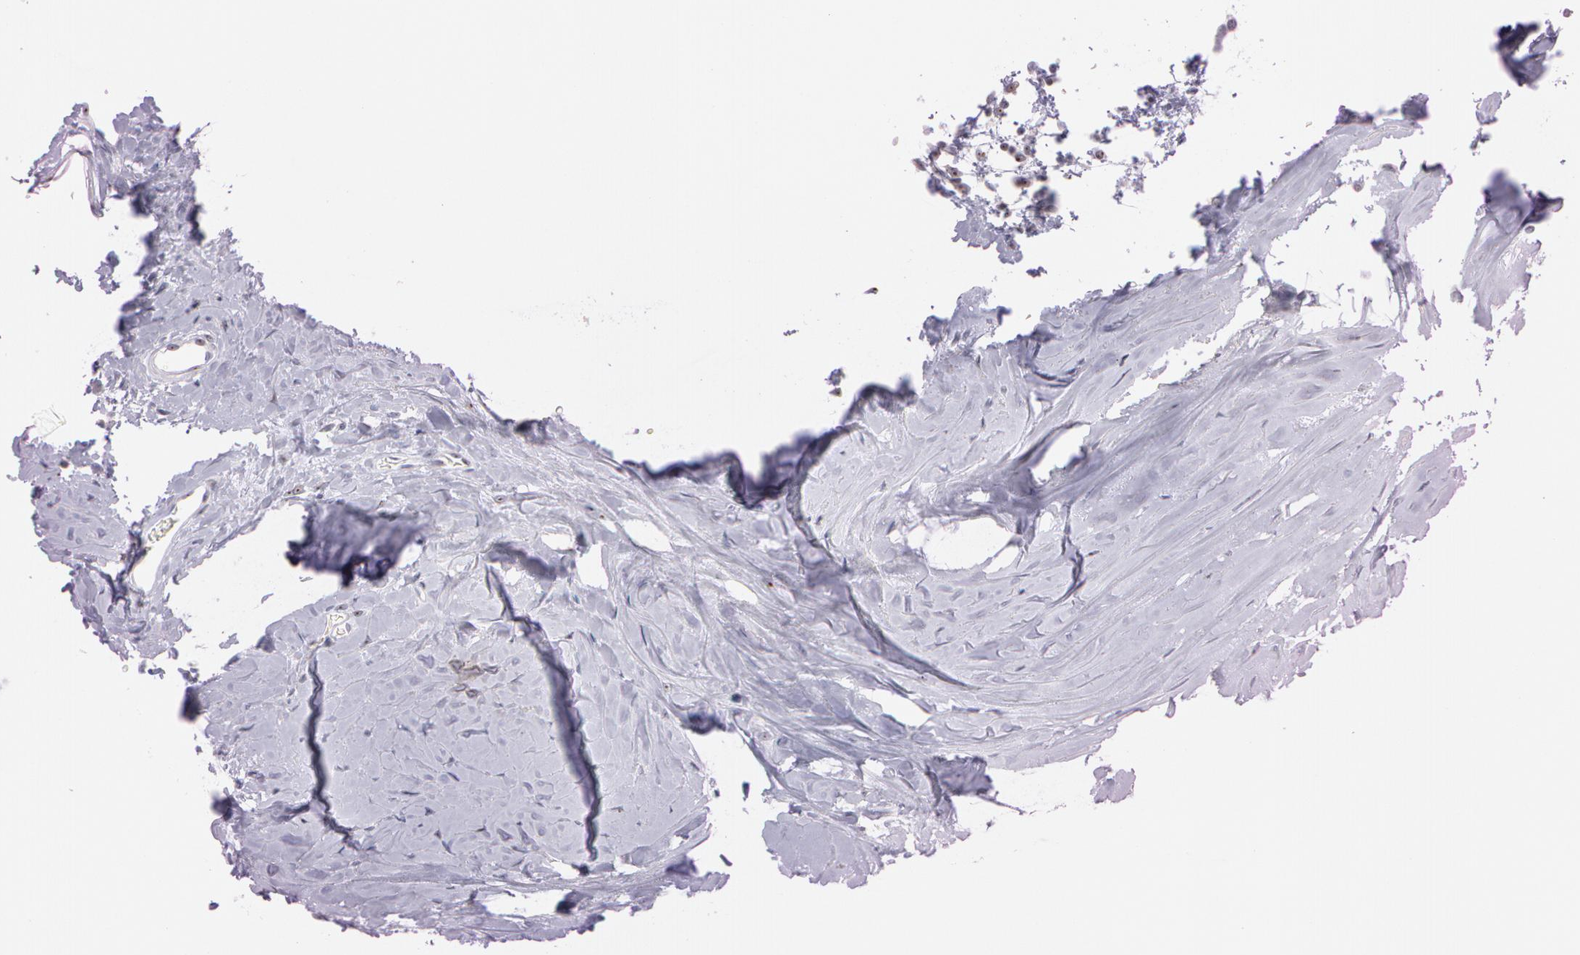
{"staining": {"intensity": "negative", "quantity": "none", "location": "none"}, "tissue": "carcinoid", "cell_type": "Tumor cells", "image_type": "cancer", "snomed": [{"axis": "morphology", "description": "Carcinoid, malignant, NOS"}, {"axis": "topography", "description": "Small intestine"}], "caption": "This is an IHC micrograph of carcinoid. There is no positivity in tumor cells.", "gene": "FBL", "patient": {"sex": "male", "age": 60}}